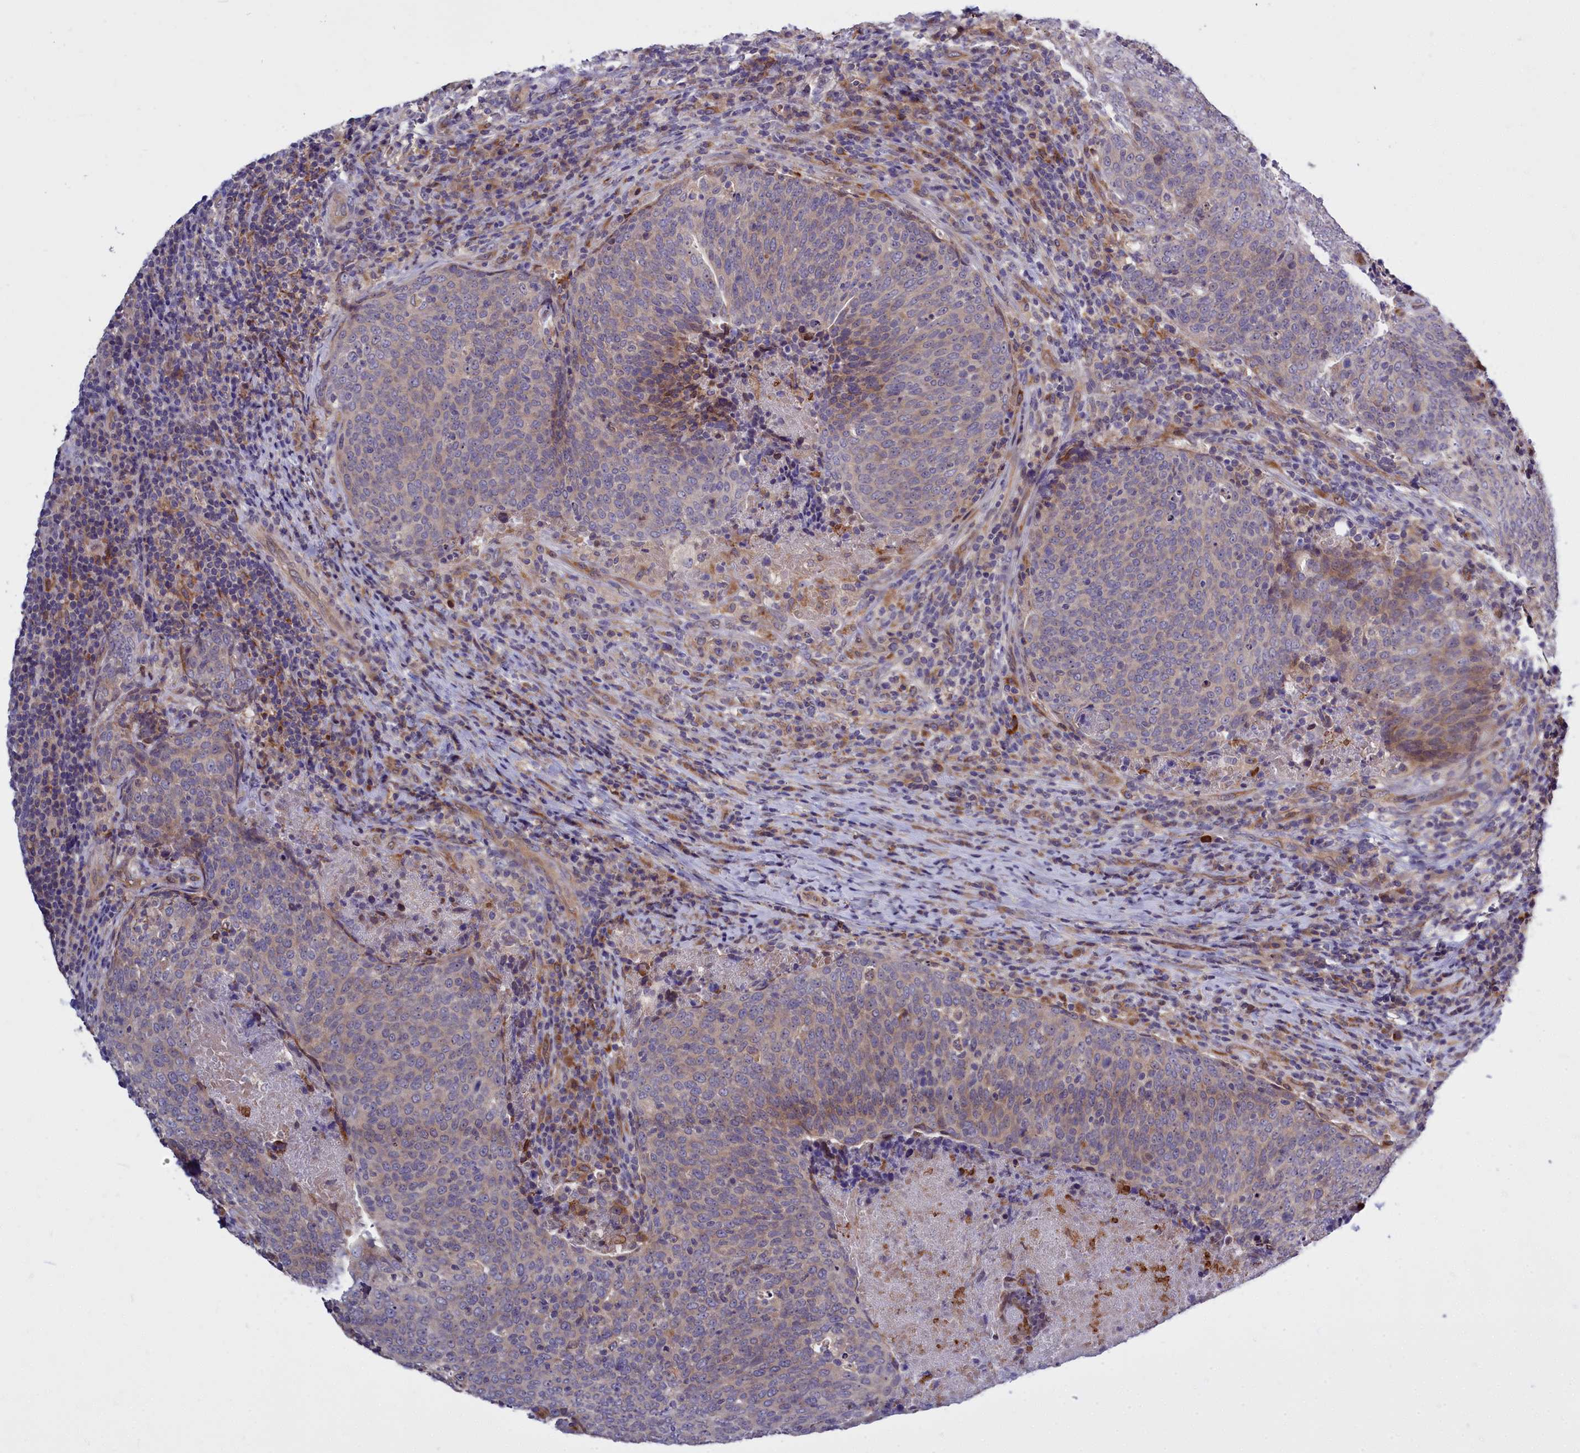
{"staining": {"intensity": "negative", "quantity": "none", "location": "none"}, "tissue": "head and neck cancer", "cell_type": "Tumor cells", "image_type": "cancer", "snomed": [{"axis": "morphology", "description": "Squamous cell carcinoma, NOS"}, {"axis": "morphology", "description": "Squamous cell carcinoma, metastatic, NOS"}, {"axis": "topography", "description": "Lymph node"}, {"axis": "topography", "description": "Head-Neck"}], "caption": "There is no significant expression in tumor cells of head and neck cancer.", "gene": "RAPGEF4", "patient": {"sex": "male", "age": 62}}